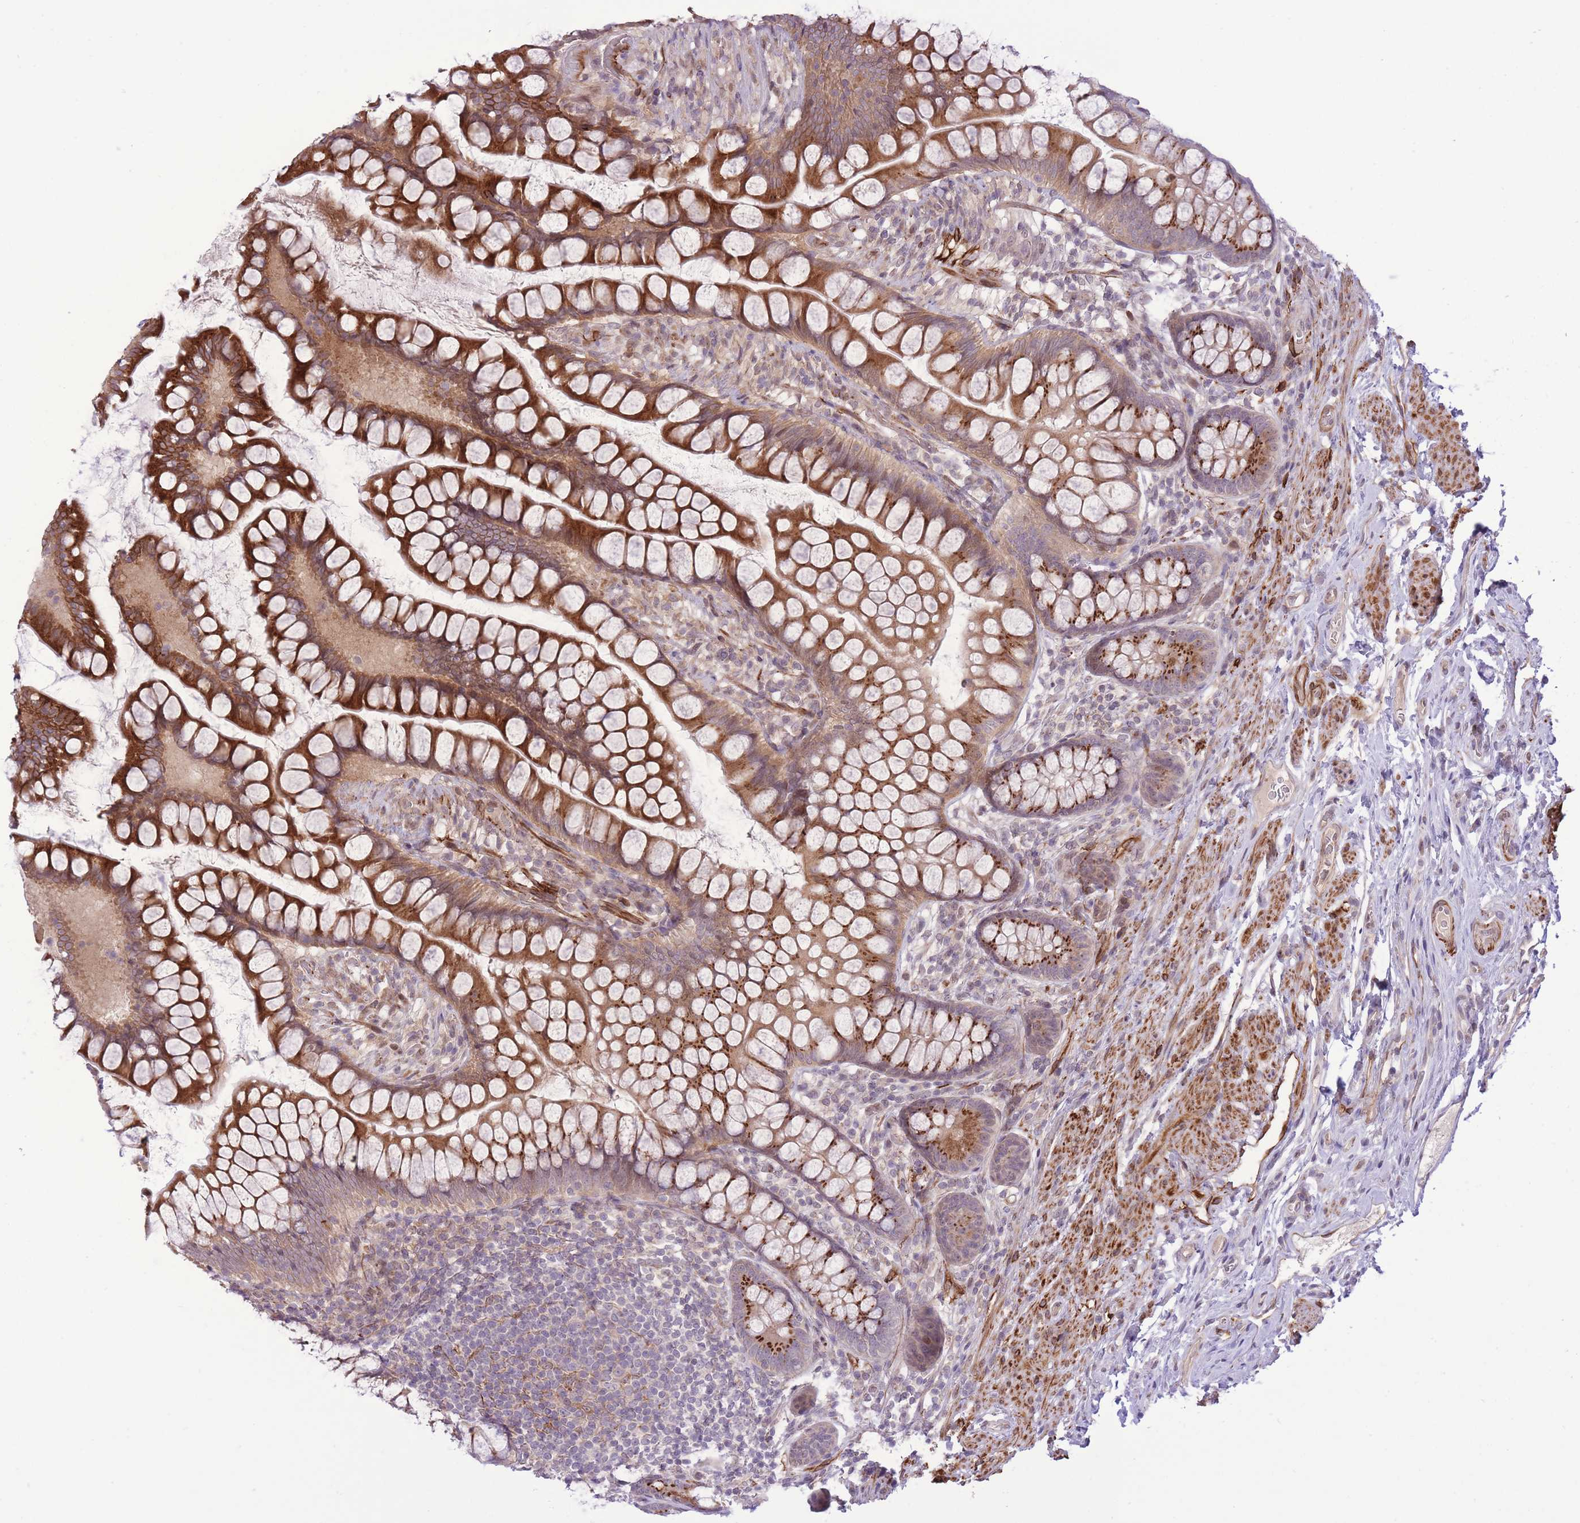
{"staining": {"intensity": "strong", "quantity": ">75%", "location": "cytoplasmic/membranous"}, "tissue": "small intestine", "cell_type": "Glandular cells", "image_type": "normal", "snomed": [{"axis": "morphology", "description": "Normal tissue, NOS"}, {"axis": "topography", "description": "Small intestine"}], "caption": "Immunohistochemistry (IHC) staining of normal small intestine, which reveals high levels of strong cytoplasmic/membranous positivity in approximately >75% of glandular cells indicating strong cytoplasmic/membranous protein staining. The staining was performed using DAB (3,3'-diaminobenzidine) (brown) for protein detection and nuclei were counterstained in hematoxylin (blue).", "gene": "ZBED5", "patient": {"sex": "male", "age": 70}}